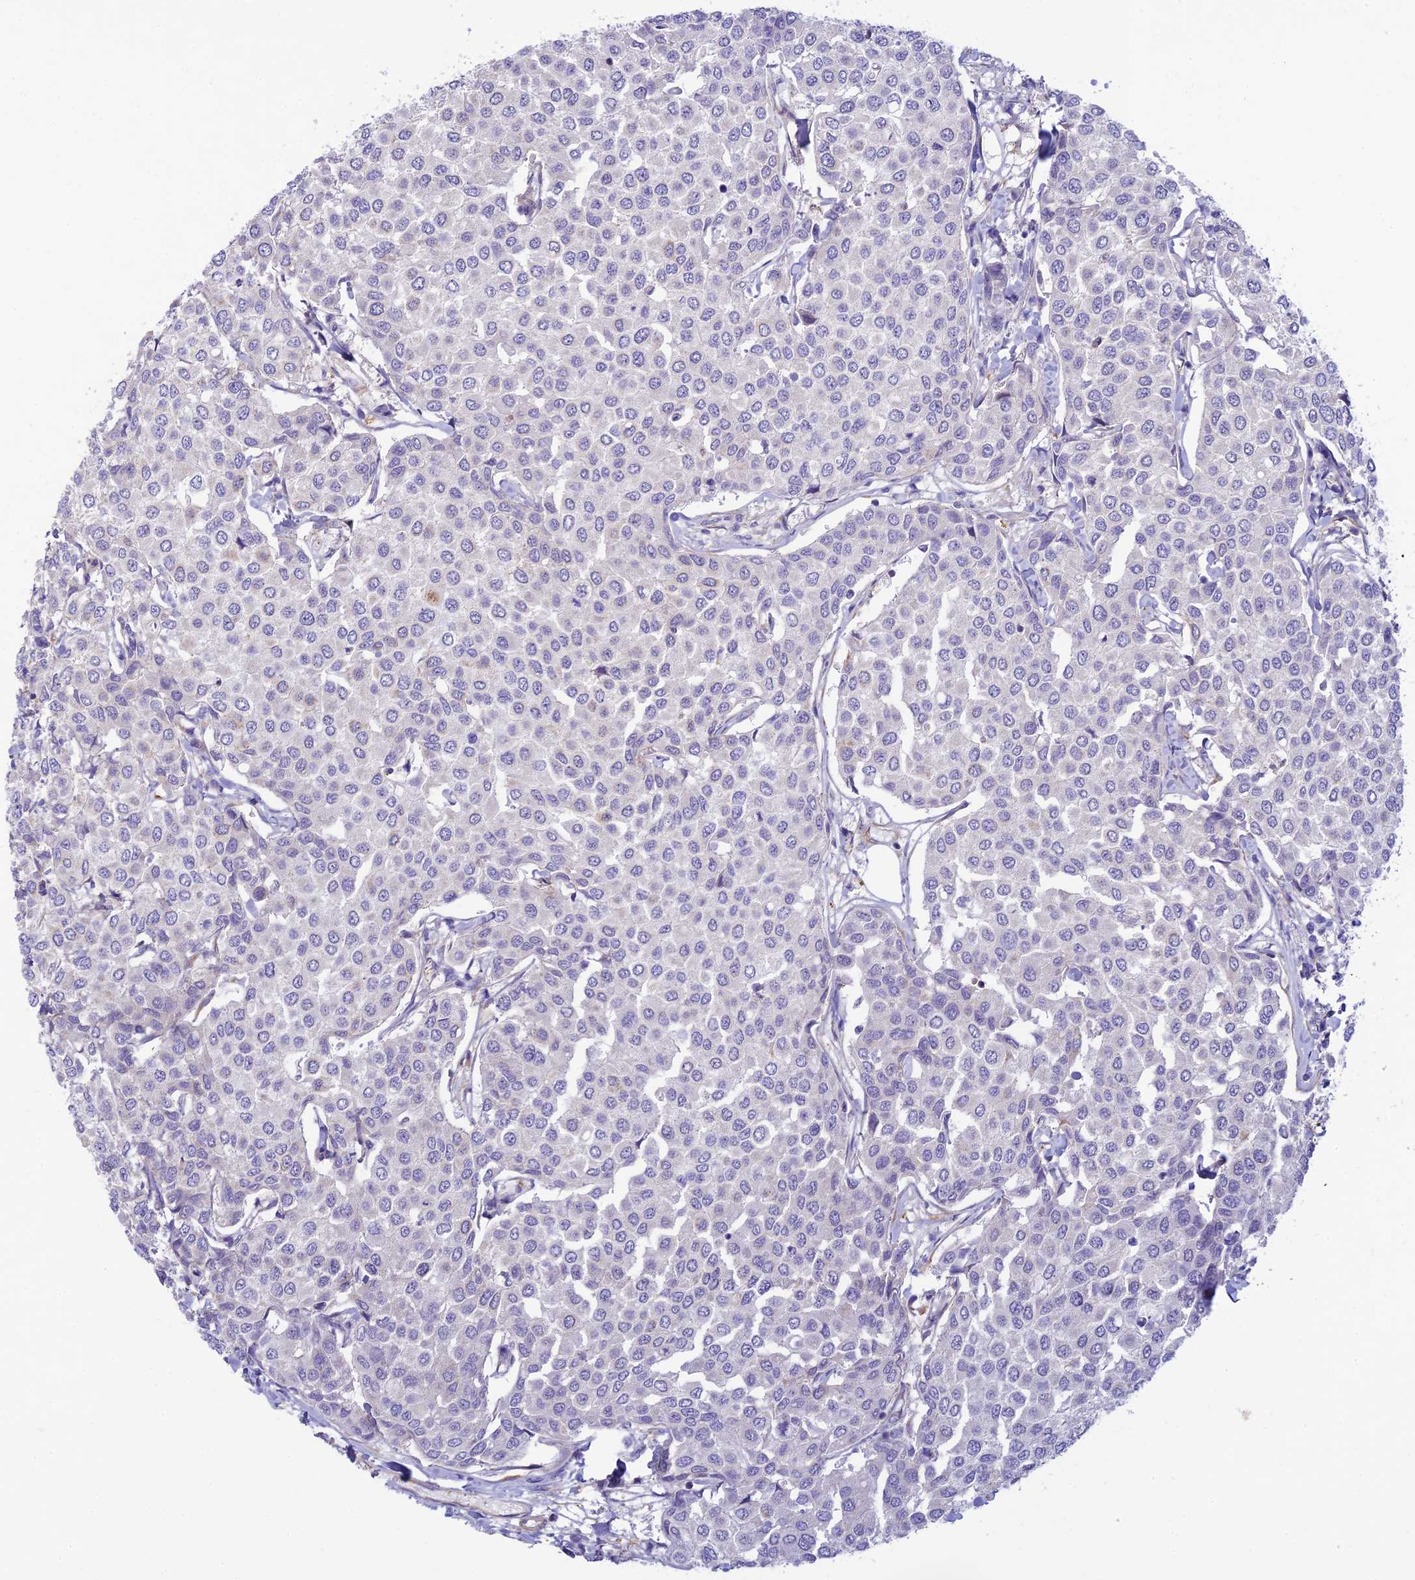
{"staining": {"intensity": "negative", "quantity": "none", "location": "none"}, "tissue": "breast cancer", "cell_type": "Tumor cells", "image_type": "cancer", "snomed": [{"axis": "morphology", "description": "Duct carcinoma"}, {"axis": "topography", "description": "Breast"}], "caption": "The micrograph demonstrates no staining of tumor cells in breast intraductal carcinoma.", "gene": "FBXW4", "patient": {"sex": "female", "age": 55}}